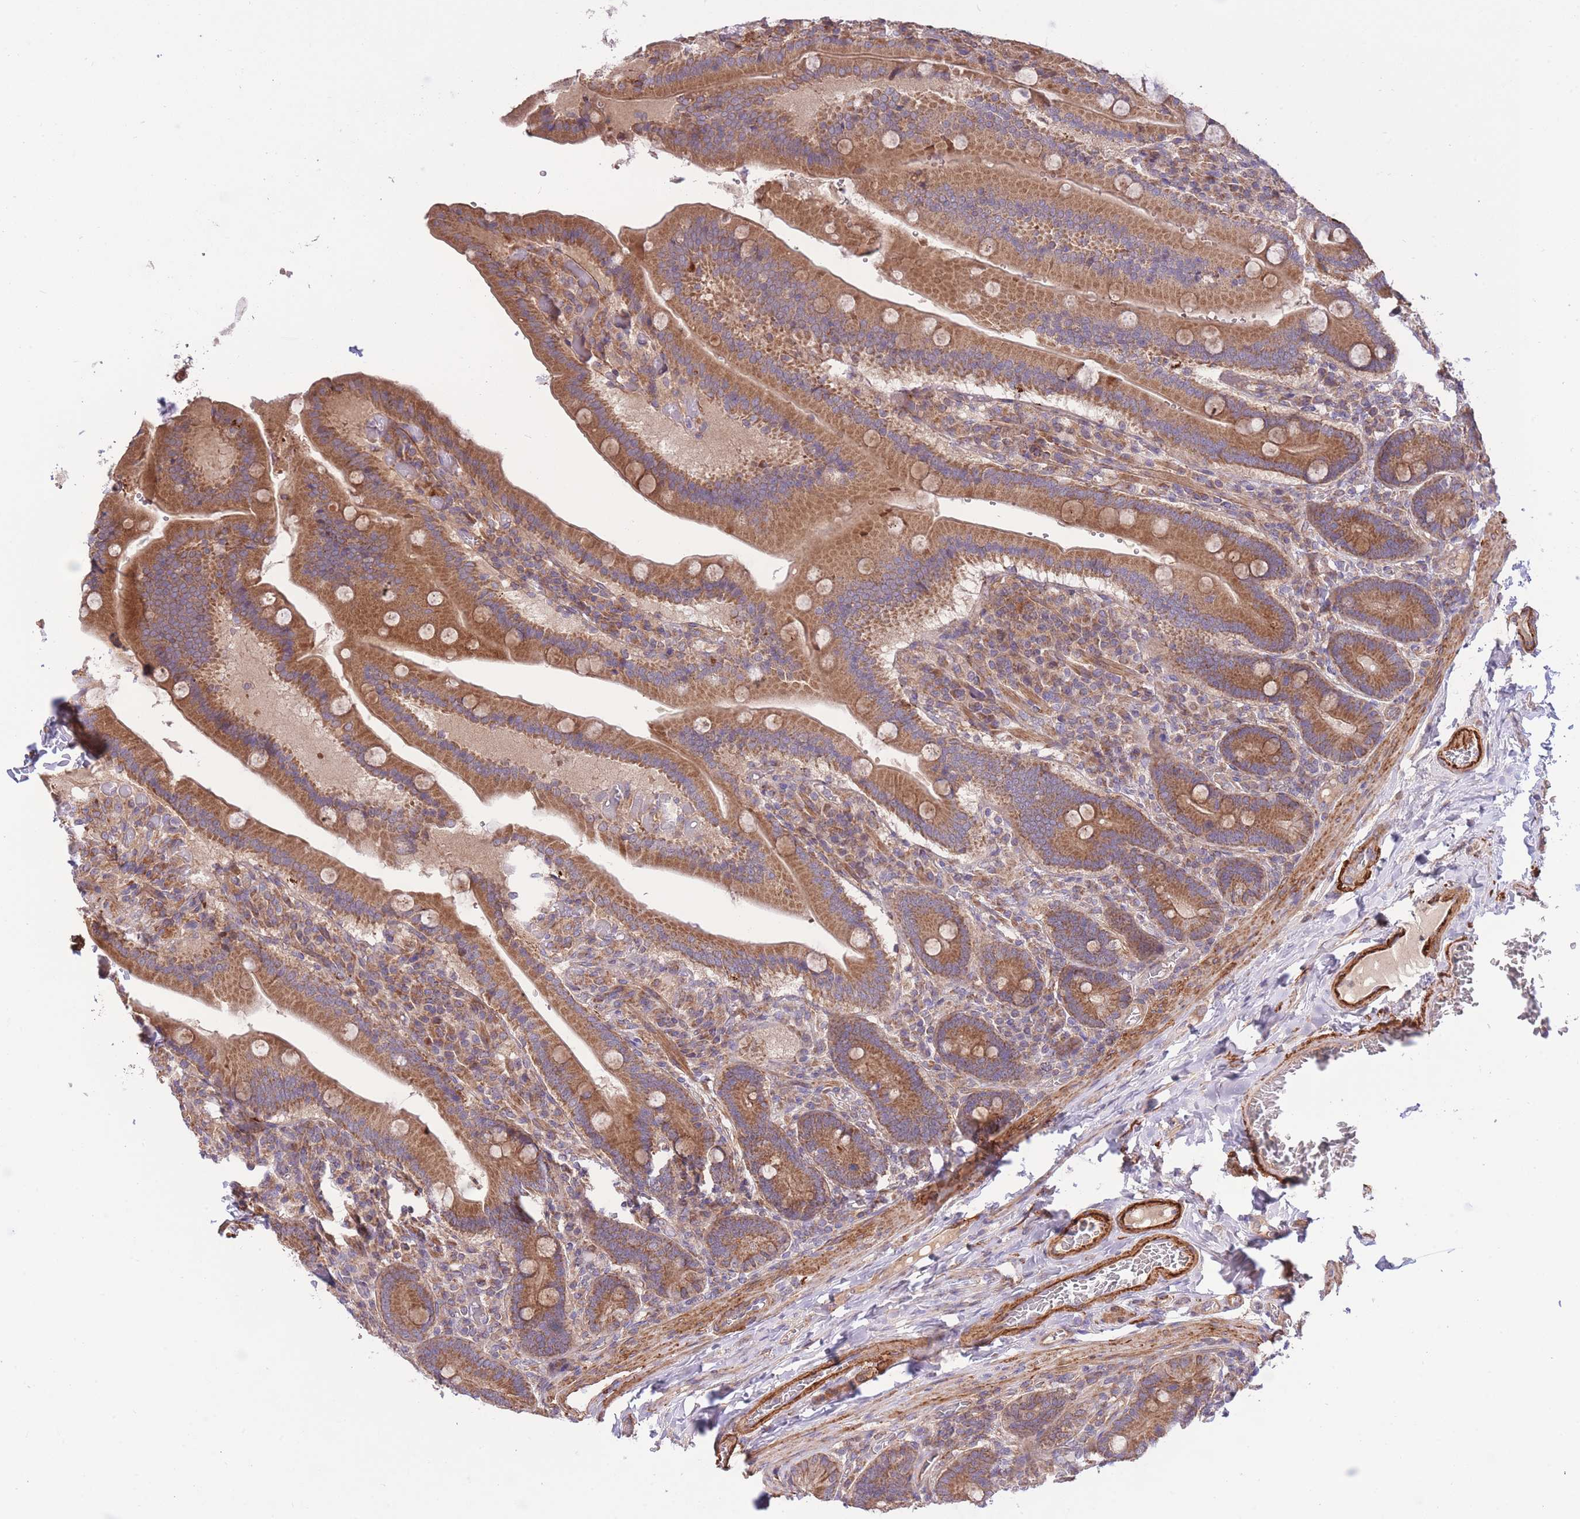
{"staining": {"intensity": "strong", "quantity": ">75%", "location": "cytoplasmic/membranous"}, "tissue": "duodenum", "cell_type": "Glandular cells", "image_type": "normal", "snomed": [{"axis": "morphology", "description": "Normal tissue, NOS"}, {"axis": "topography", "description": "Duodenum"}], "caption": "Human duodenum stained with a brown dye exhibits strong cytoplasmic/membranous positive expression in about >75% of glandular cells.", "gene": "ATP13A2", "patient": {"sex": "female", "age": 62}}